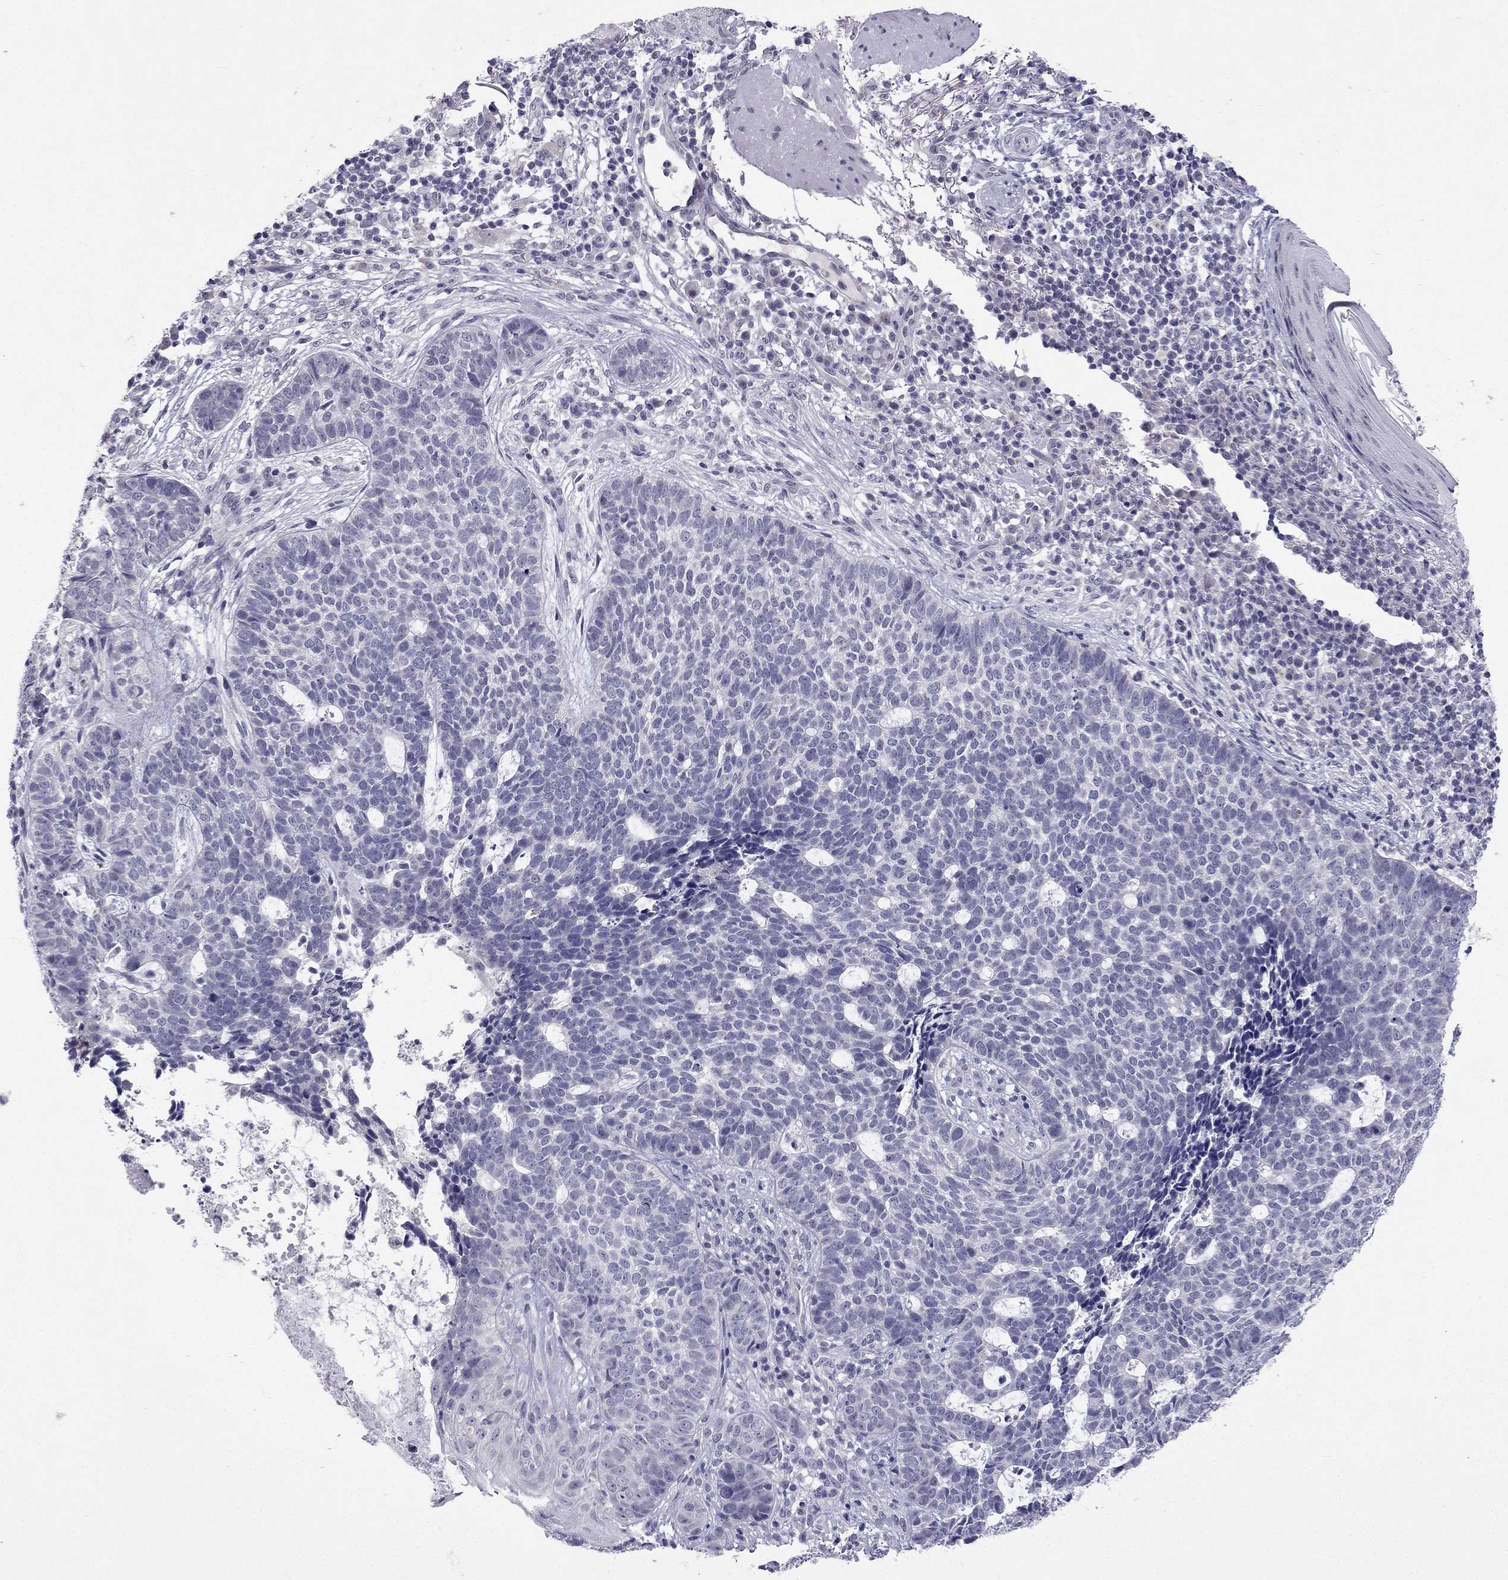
{"staining": {"intensity": "negative", "quantity": "none", "location": "none"}, "tissue": "skin cancer", "cell_type": "Tumor cells", "image_type": "cancer", "snomed": [{"axis": "morphology", "description": "Basal cell carcinoma"}, {"axis": "topography", "description": "Skin"}], "caption": "High power microscopy photomicrograph of an immunohistochemistry image of skin cancer, revealing no significant expression in tumor cells.", "gene": "C5orf49", "patient": {"sex": "female", "age": 69}}